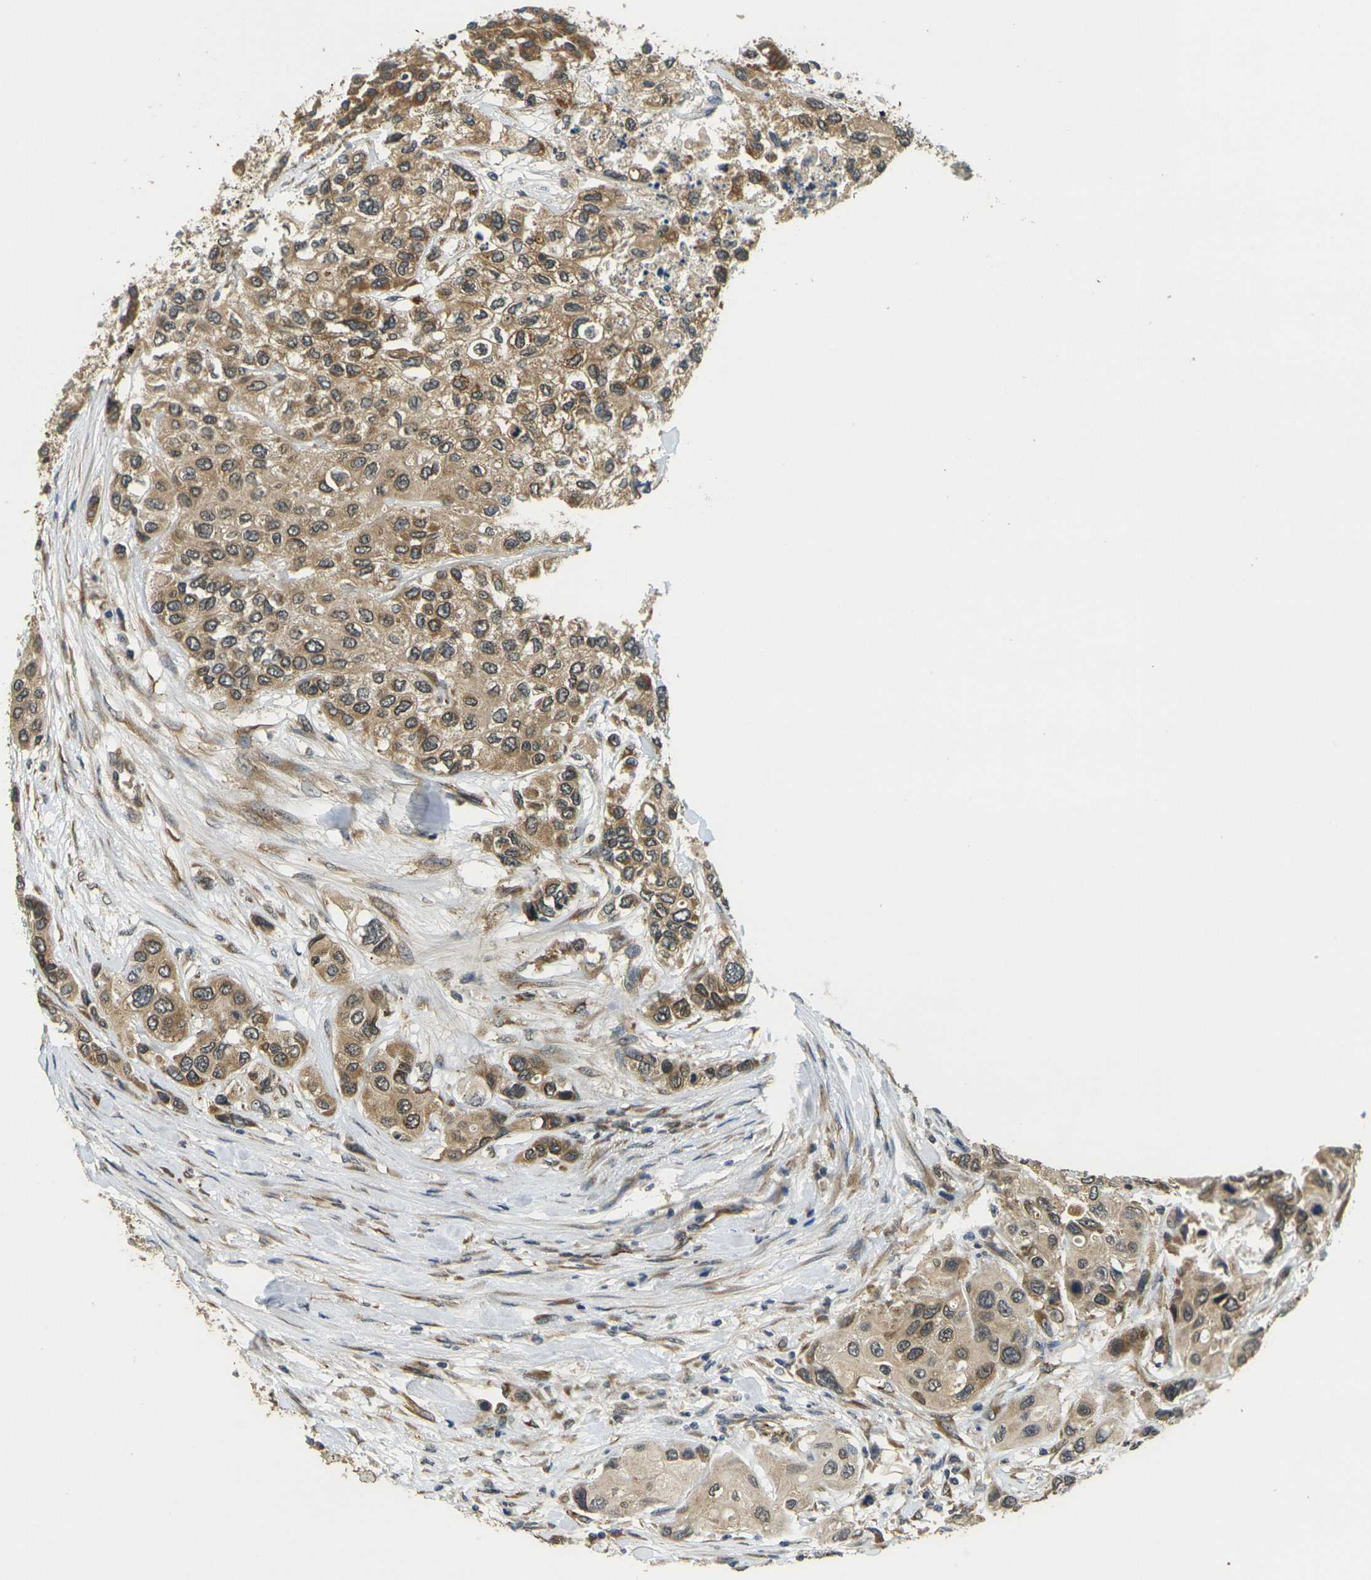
{"staining": {"intensity": "moderate", "quantity": ">75%", "location": "cytoplasmic/membranous"}, "tissue": "urothelial cancer", "cell_type": "Tumor cells", "image_type": "cancer", "snomed": [{"axis": "morphology", "description": "Urothelial carcinoma, High grade"}, {"axis": "topography", "description": "Urinary bladder"}], "caption": "Immunohistochemistry (IHC) staining of urothelial cancer, which demonstrates medium levels of moderate cytoplasmic/membranous expression in approximately >75% of tumor cells indicating moderate cytoplasmic/membranous protein expression. The staining was performed using DAB (brown) for protein detection and nuclei were counterstained in hematoxylin (blue).", "gene": "FUT11", "patient": {"sex": "female", "age": 56}}